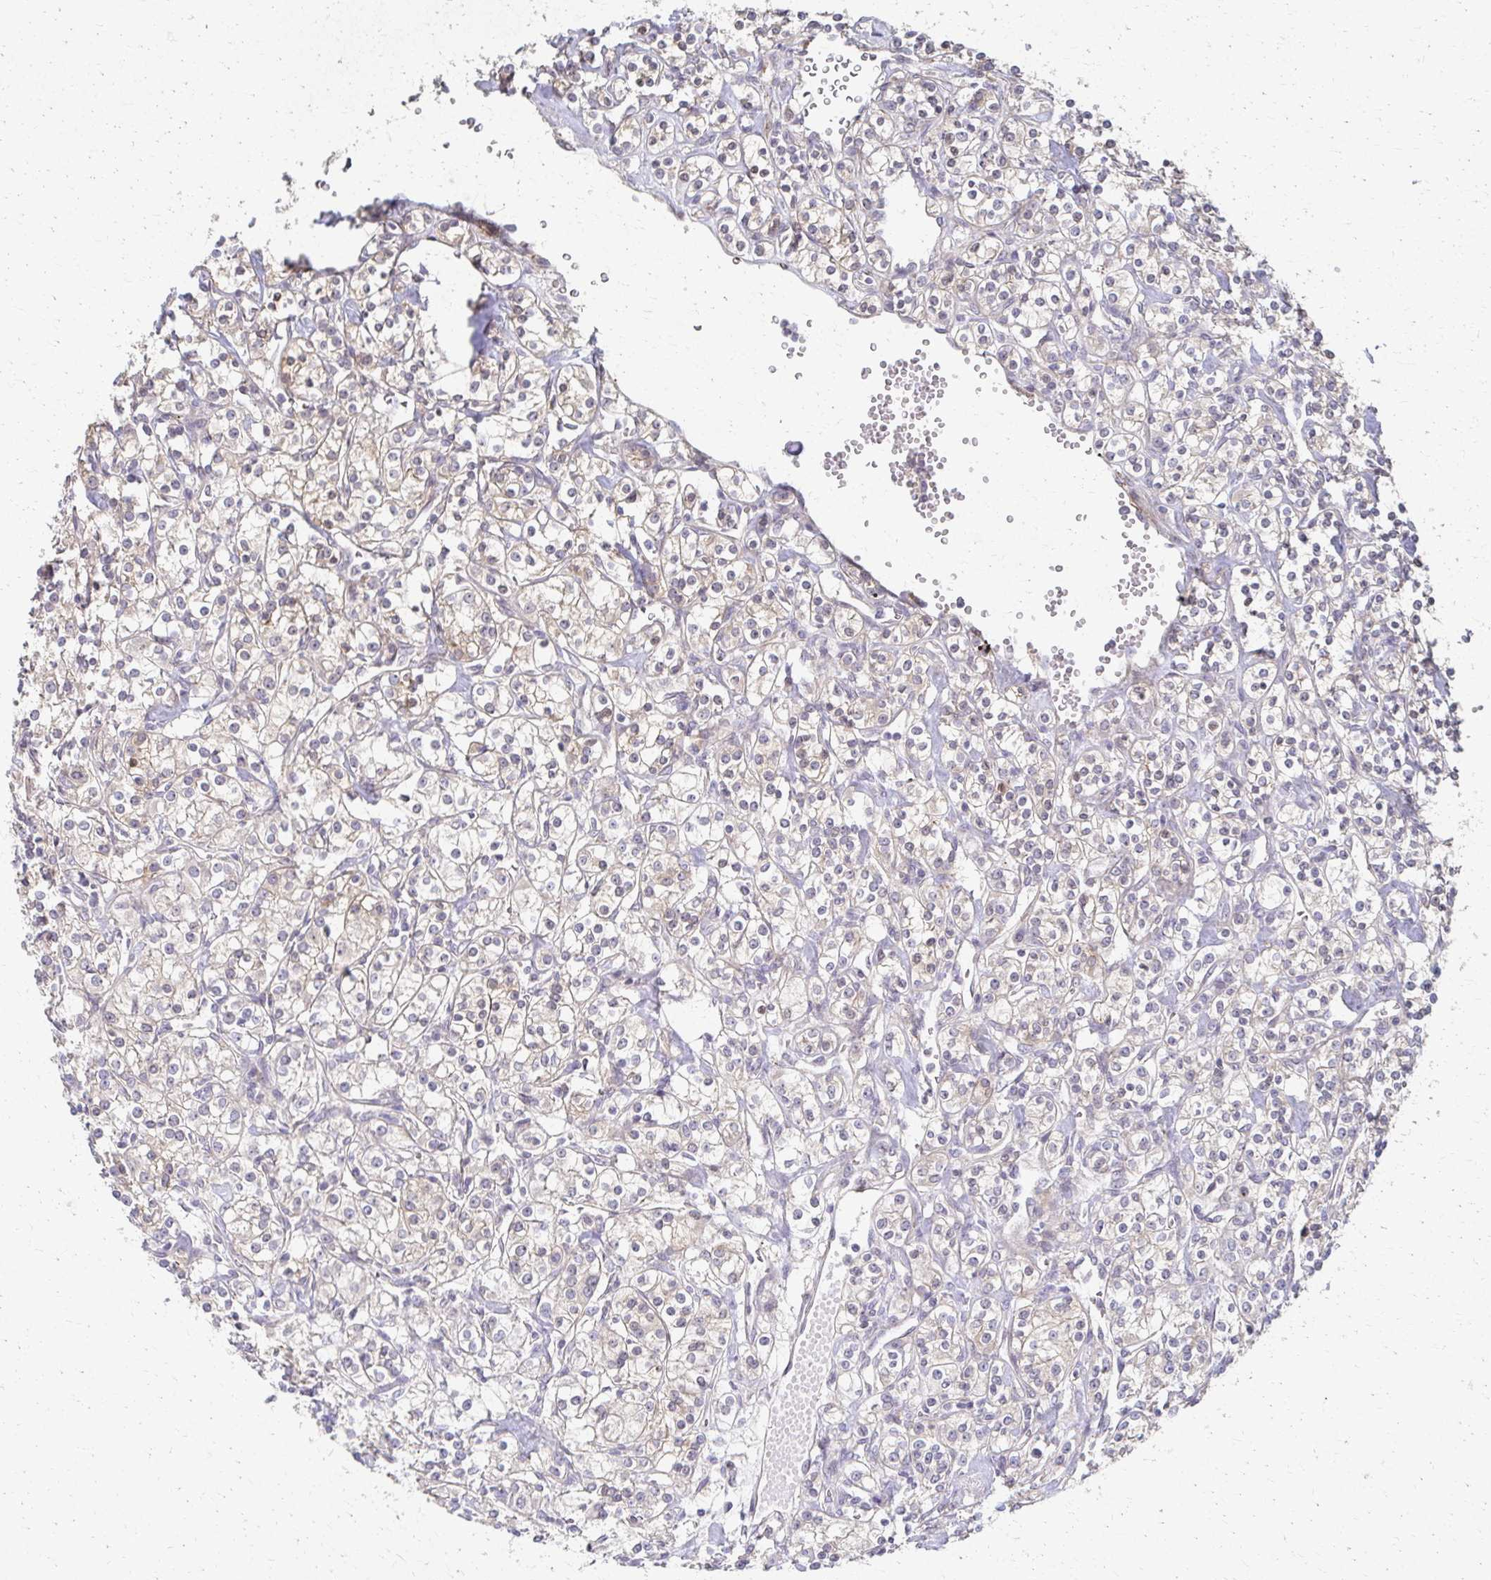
{"staining": {"intensity": "weak", "quantity": "25%-75%", "location": "cytoplasmic/membranous"}, "tissue": "renal cancer", "cell_type": "Tumor cells", "image_type": "cancer", "snomed": [{"axis": "morphology", "description": "Adenocarcinoma, NOS"}, {"axis": "topography", "description": "Kidney"}], "caption": "Adenocarcinoma (renal) tissue reveals weak cytoplasmic/membranous positivity in about 25%-75% of tumor cells, visualized by immunohistochemistry. (DAB IHC with brightfield microscopy, high magnification).", "gene": "EOLA2", "patient": {"sex": "male", "age": 77}}